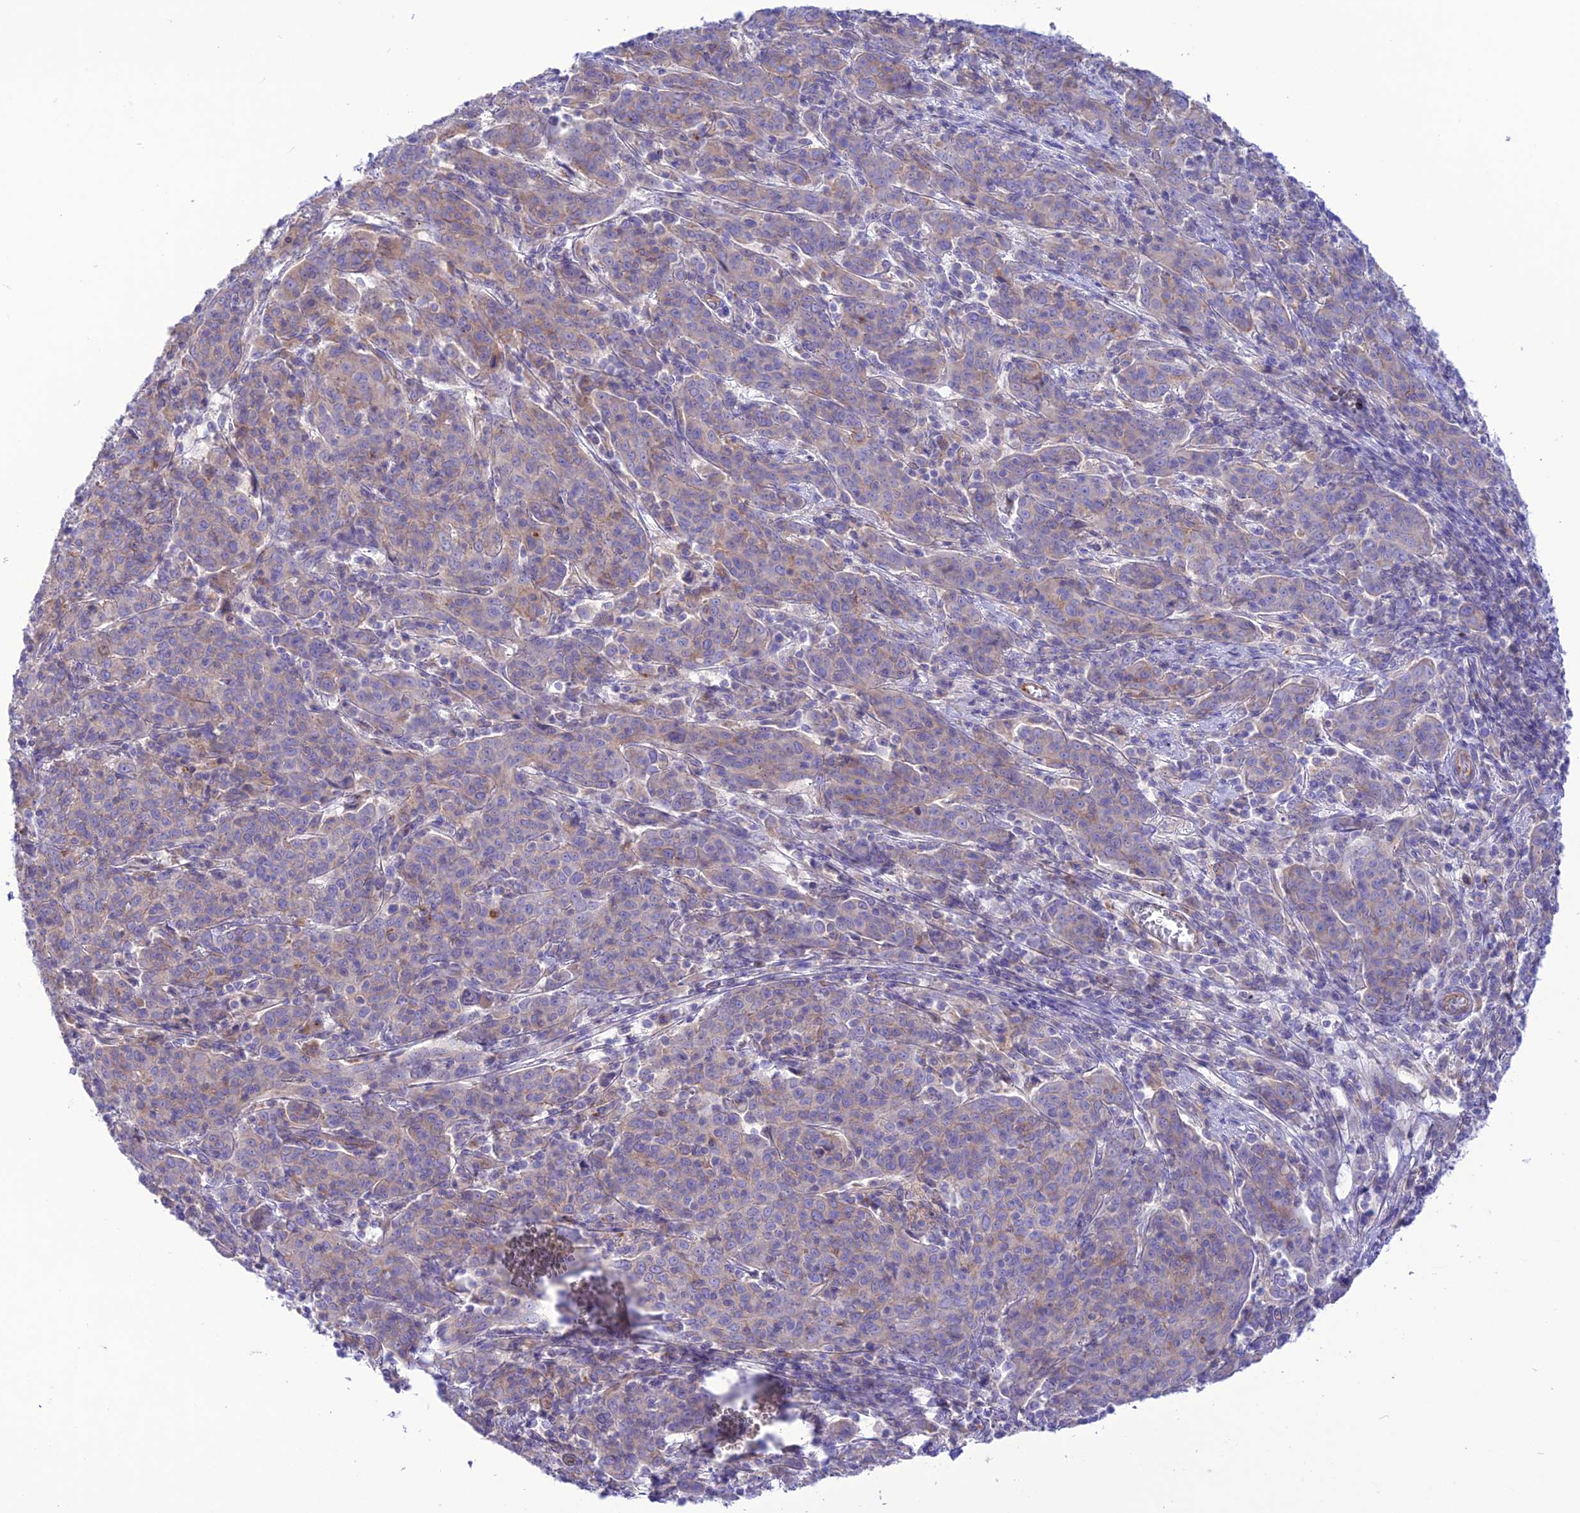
{"staining": {"intensity": "weak", "quantity": "<25%", "location": "cytoplasmic/membranous"}, "tissue": "cervical cancer", "cell_type": "Tumor cells", "image_type": "cancer", "snomed": [{"axis": "morphology", "description": "Squamous cell carcinoma, NOS"}, {"axis": "topography", "description": "Cervix"}], "caption": "Micrograph shows no significant protein expression in tumor cells of cervical squamous cell carcinoma.", "gene": "CHSY3", "patient": {"sex": "female", "age": 67}}